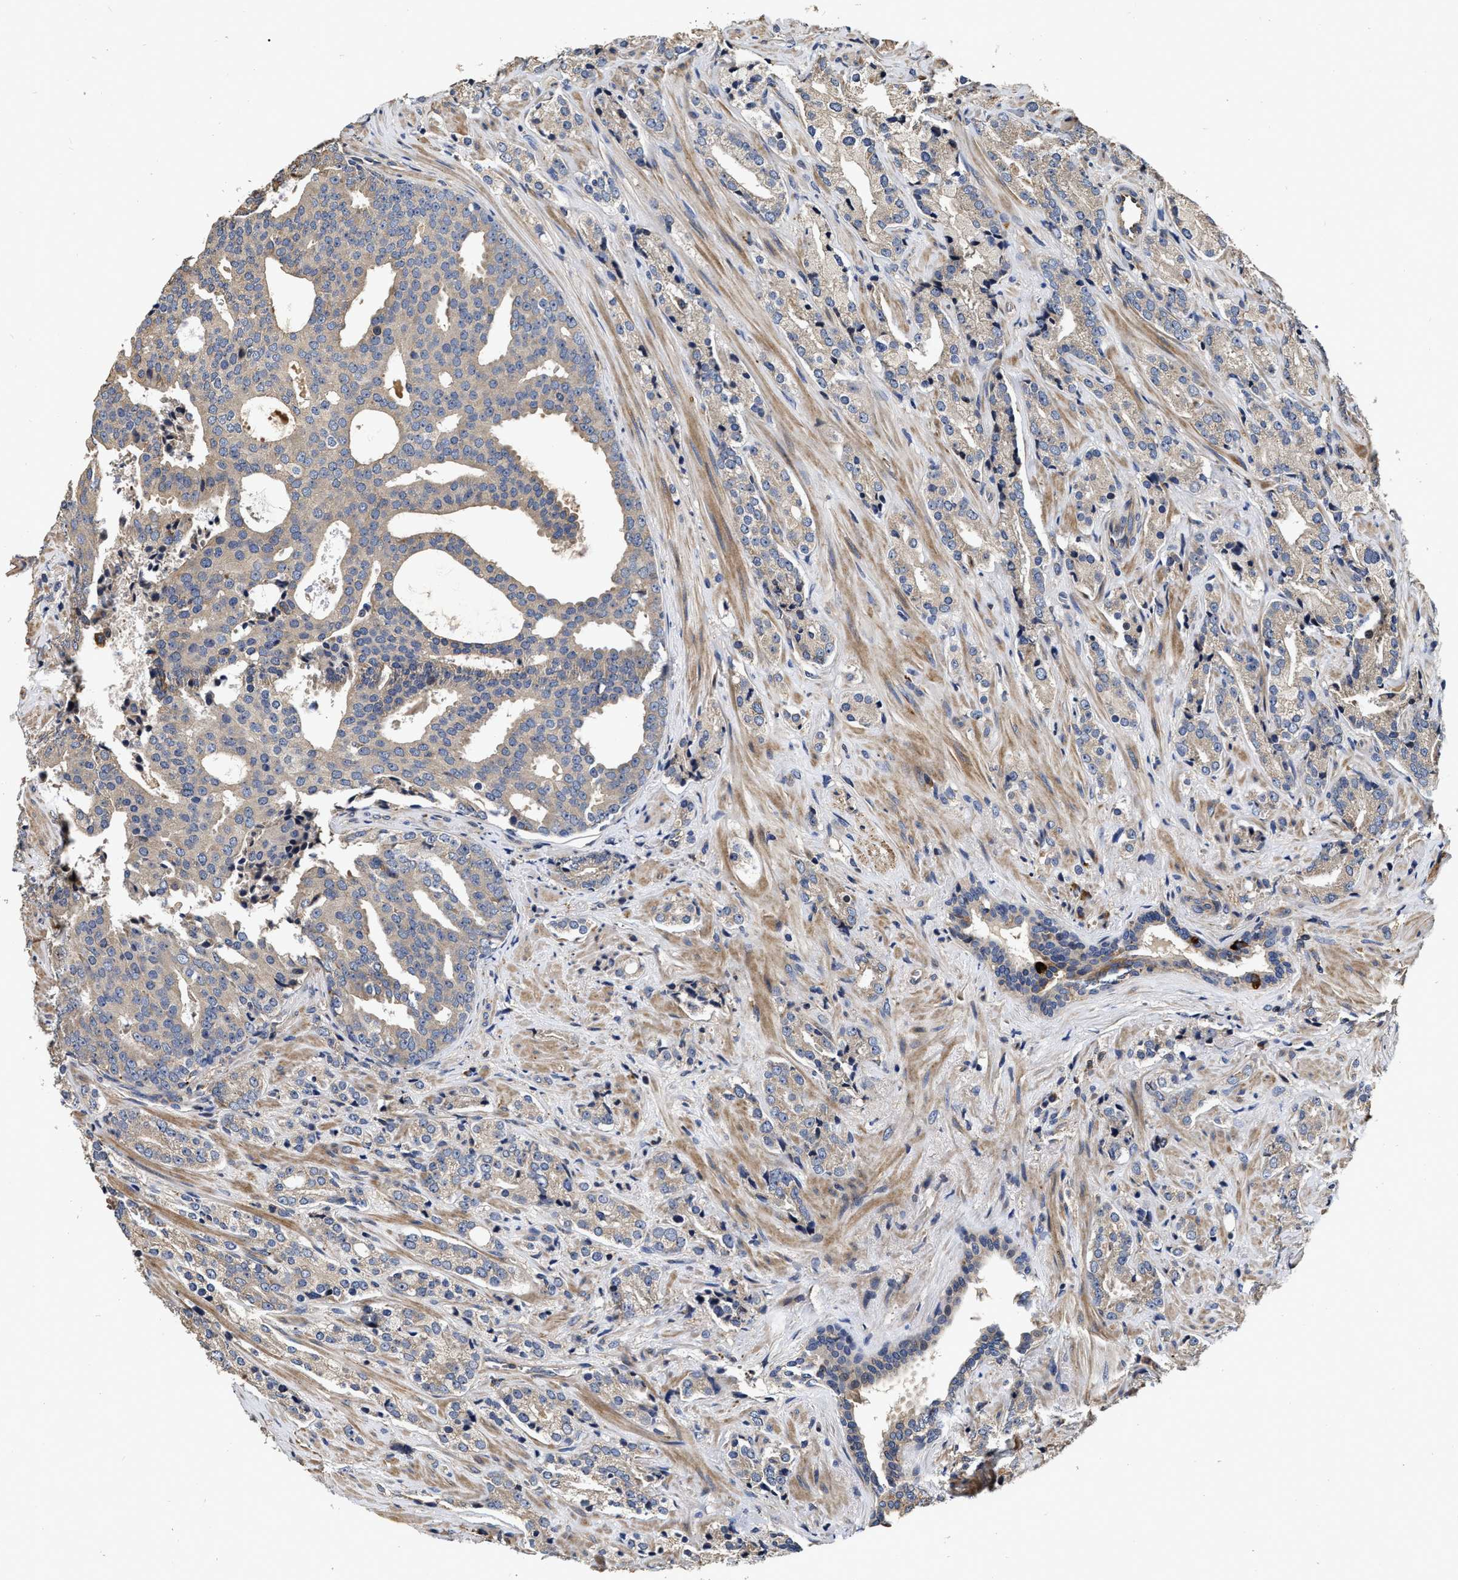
{"staining": {"intensity": "weak", "quantity": "<25%", "location": "cytoplasmic/membranous"}, "tissue": "prostate cancer", "cell_type": "Tumor cells", "image_type": "cancer", "snomed": [{"axis": "morphology", "description": "Adenocarcinoma, High grade"}, {"axis": "topography", "description": "Prostate"}], "caption": "The histopathology image demonstrates no staining of tumor cells in prostate cancer.", "gene": "ABCG8", "patient": {"sex": "male", "age": 71}}